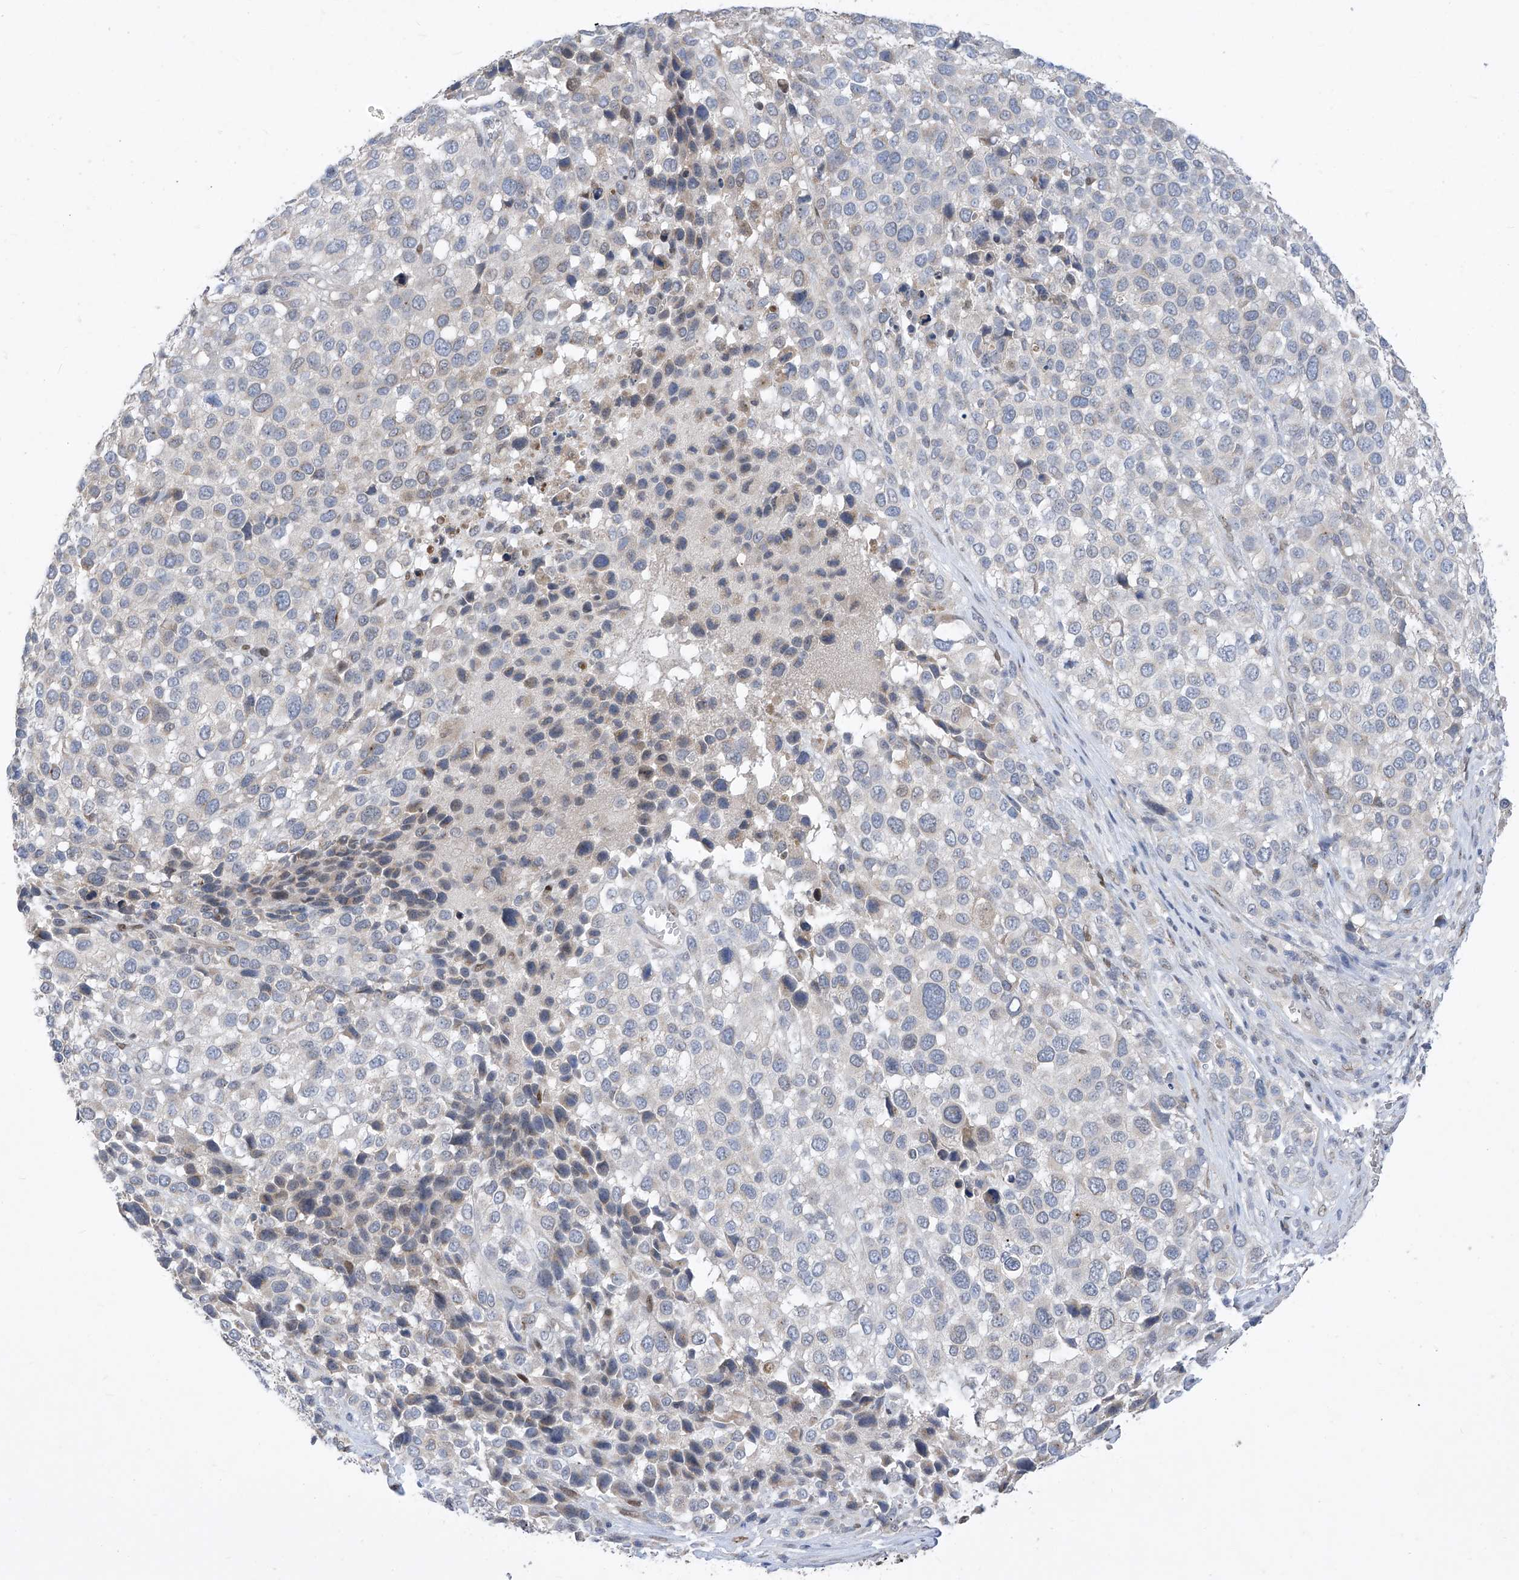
{"staining": {"intensity": "negative", "quantity": "none", "location": "none"}, "tissue": "melanoma", "cell_type": "Tumor cells", "image_type": "cancer", "snomed": [{"axis": "morphology", "description": "Malignant melanoma, NOS"}, {"axis": "topography", "description": "Skin of trunk"}], "caption": "Tumor cells are negative for brown protein staining in melanoma.", "gene": "CETN2", "patient": {"sex": "male", "age": 71}}